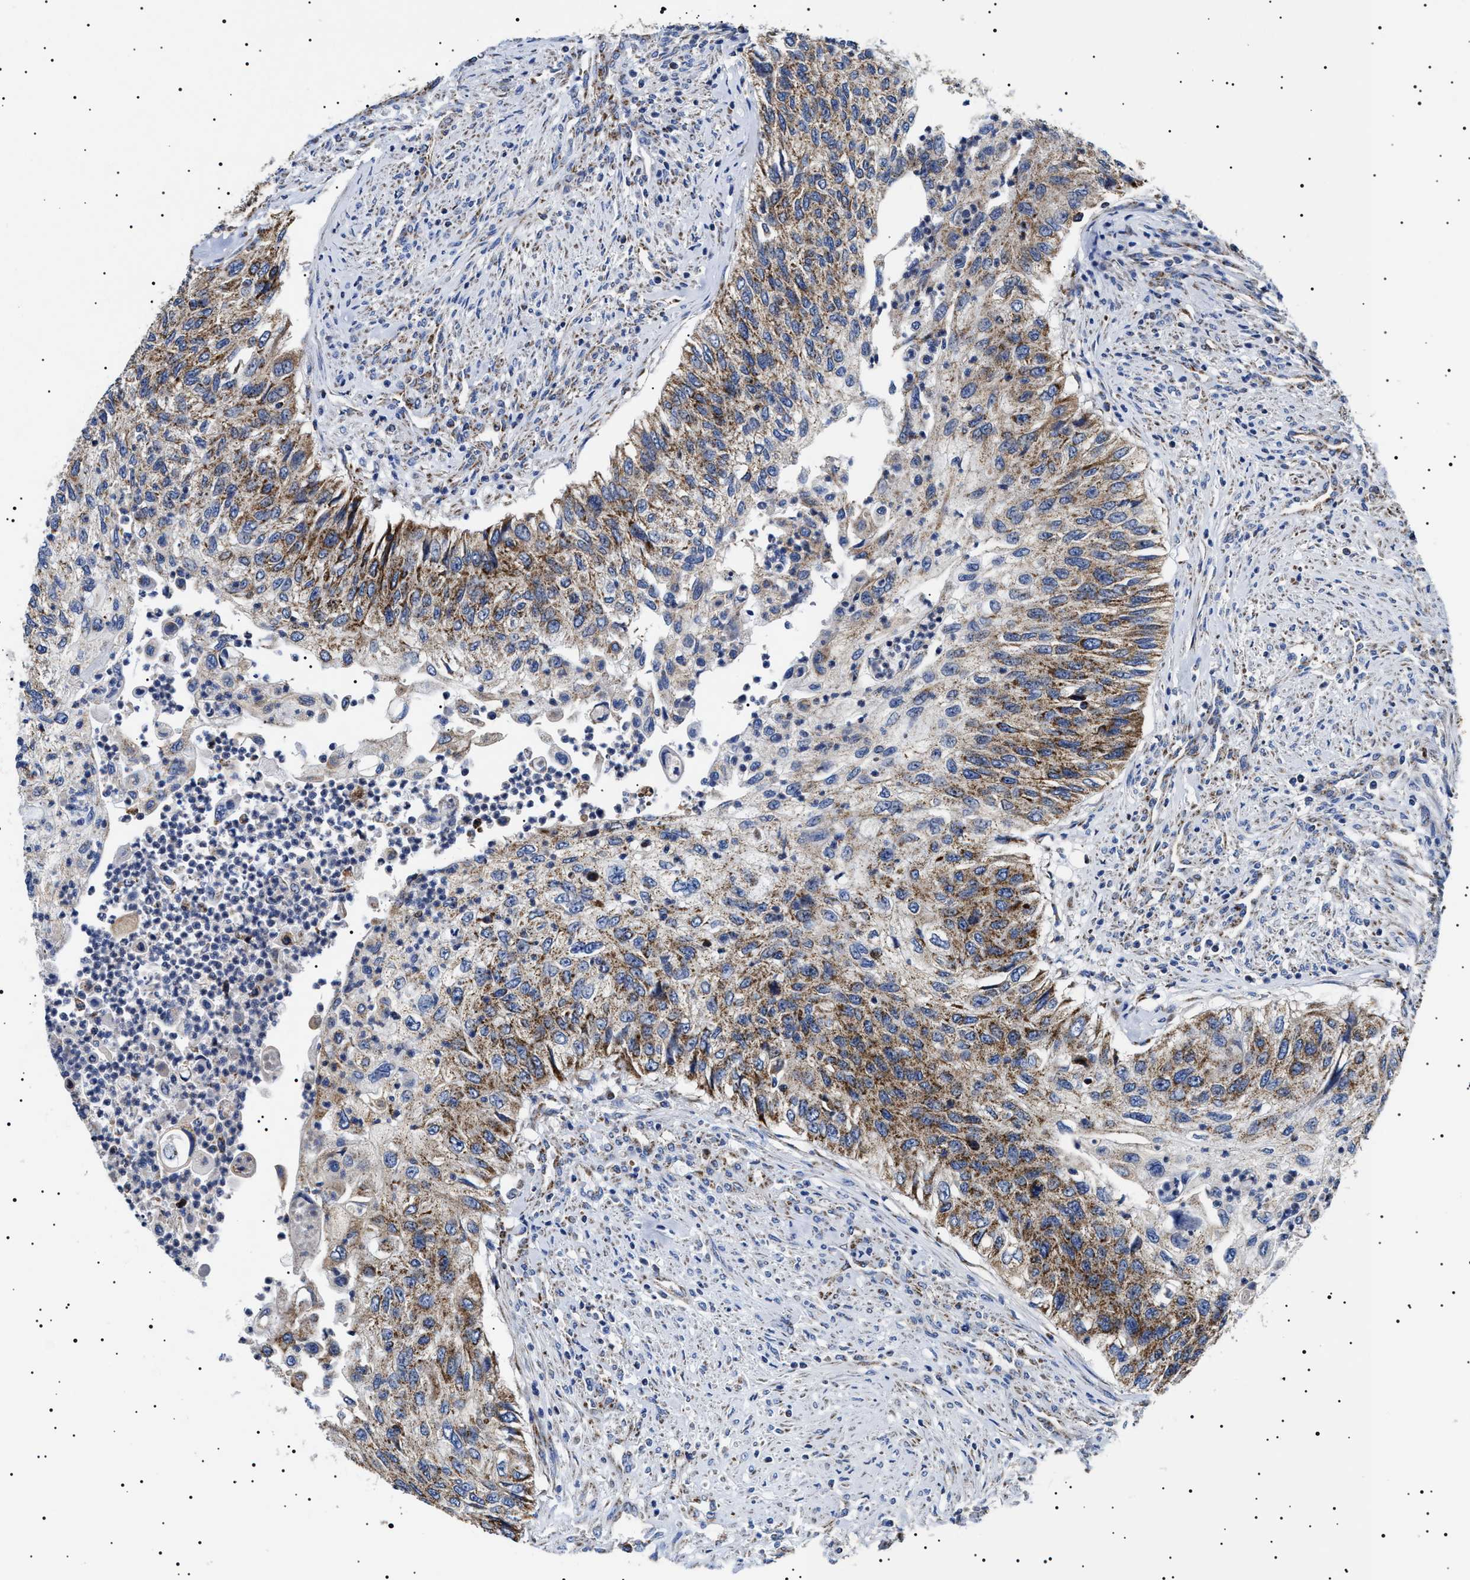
{"staining": {"intensity": "moderate", "quantity": ">75%", "location": "cytoplasmic/membranous"}, "tissue": "urothelial cancer", "cell_type": "Tumor cells", "image_type": "cancer", "snomed": [{"axis": "morphology", "description": "Urothelial carcinoma, High grade"}, {"axis": "topography", "description": "Urinary bladder"}], "caption": "Tumor cells reveal moderate cytoplasmic/membranous staining in approximately >75% of cells in urothelial carcinoma (high-grade).", "gene": "CHRDL2", "patient": {"sex": "female", "age": 60}}